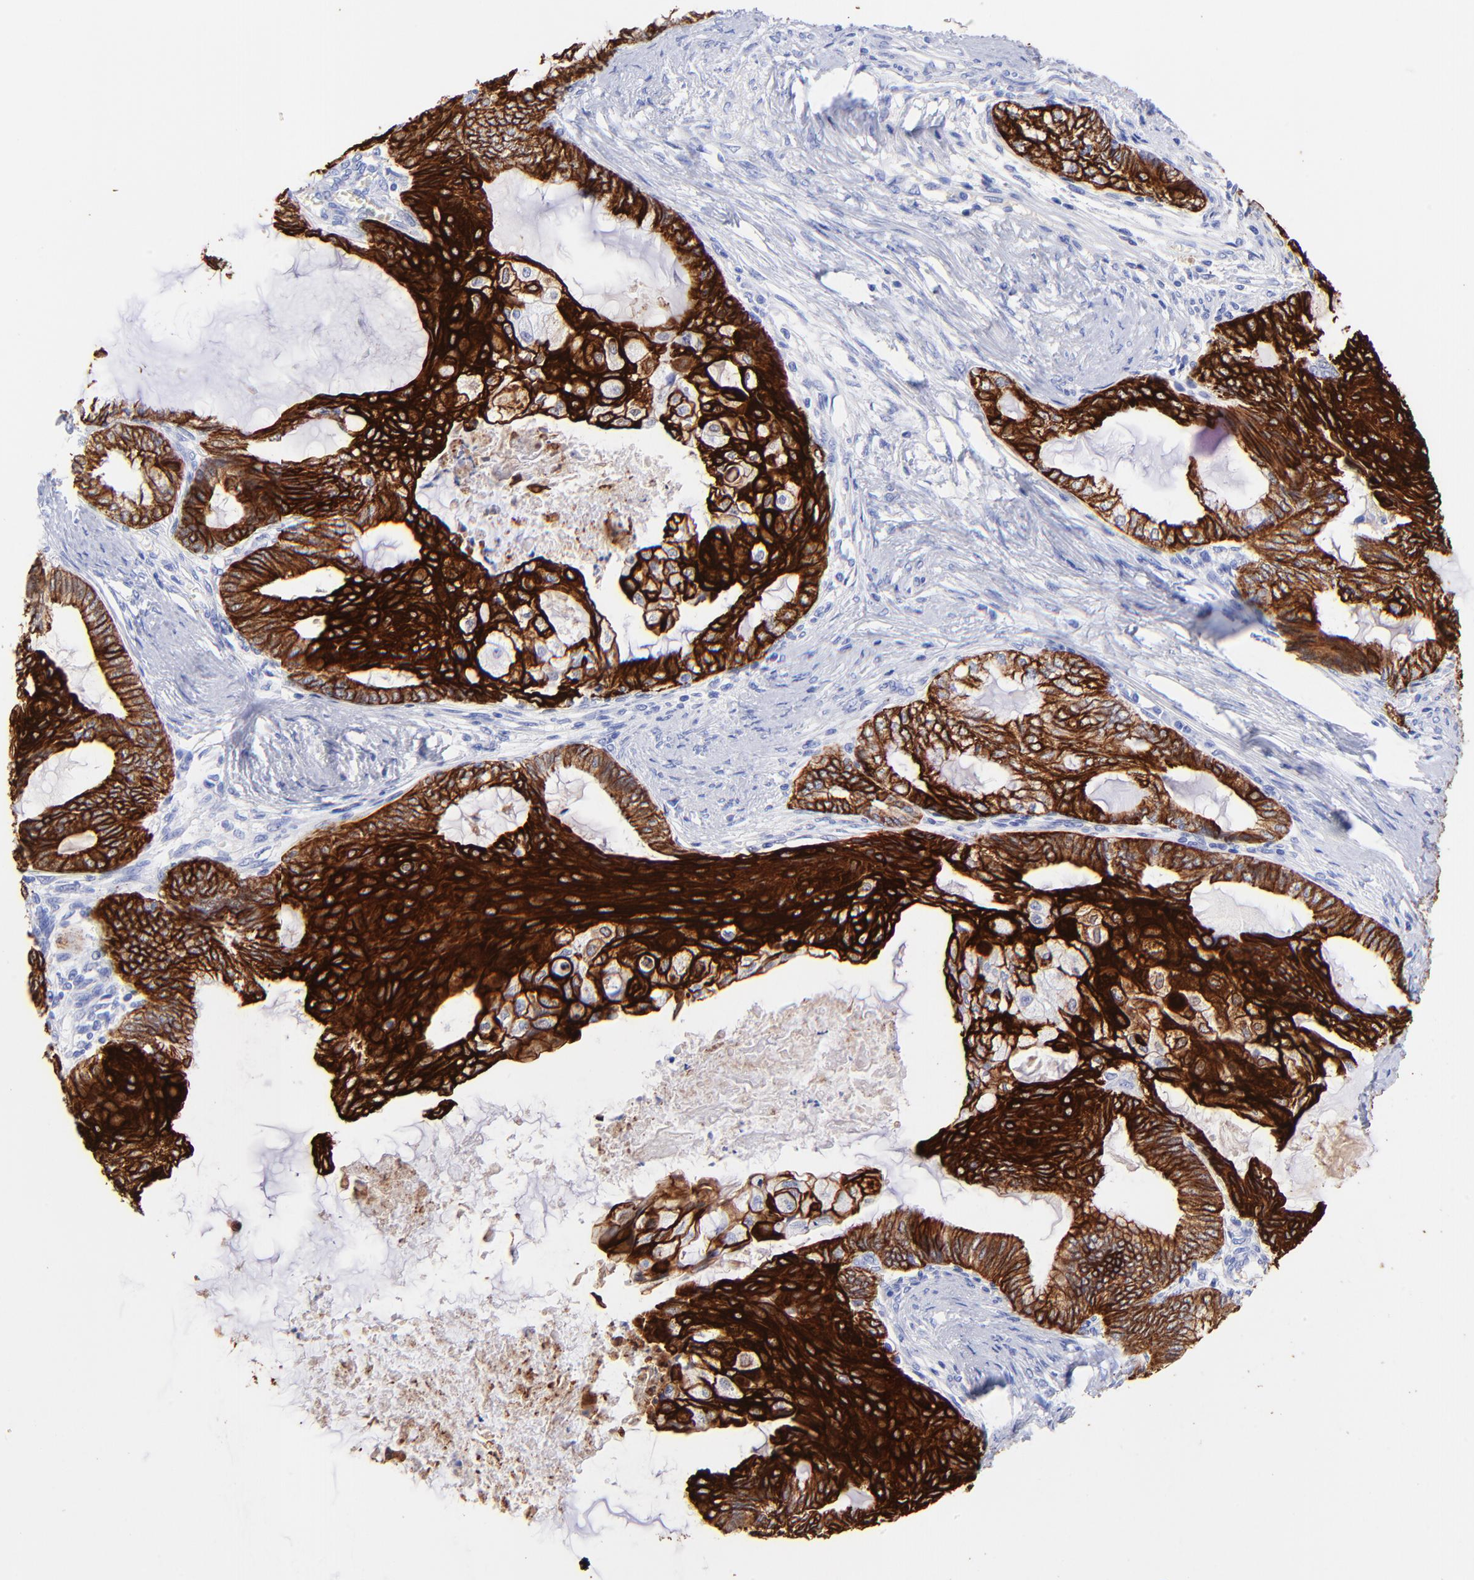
{"staining": {"intensity": "strong", "quantity": ">75%", "location": "cytoplasmic/membranous"}, "tissue": "endometrial cancer", "cell_type": "Tumor cells", "image_type": "cancer", "snomed": [{"axis": "morphology", "description": "Adenocarcinoma, NOS"}, {"axis": "topography", "description": "Endometrium"}], "caption": "Protein expression analysis of endometrial adenocarcinoma demonstrates strong cytoplasmic/membranous staining in approximately >75% of tumor cells. Using DAB (brown) and hematoxylin (blue) stains, captured at high magnification using brightfield microscopy.", "gene": "KRT19", "patient": {"sex": "female", "age": 79}}